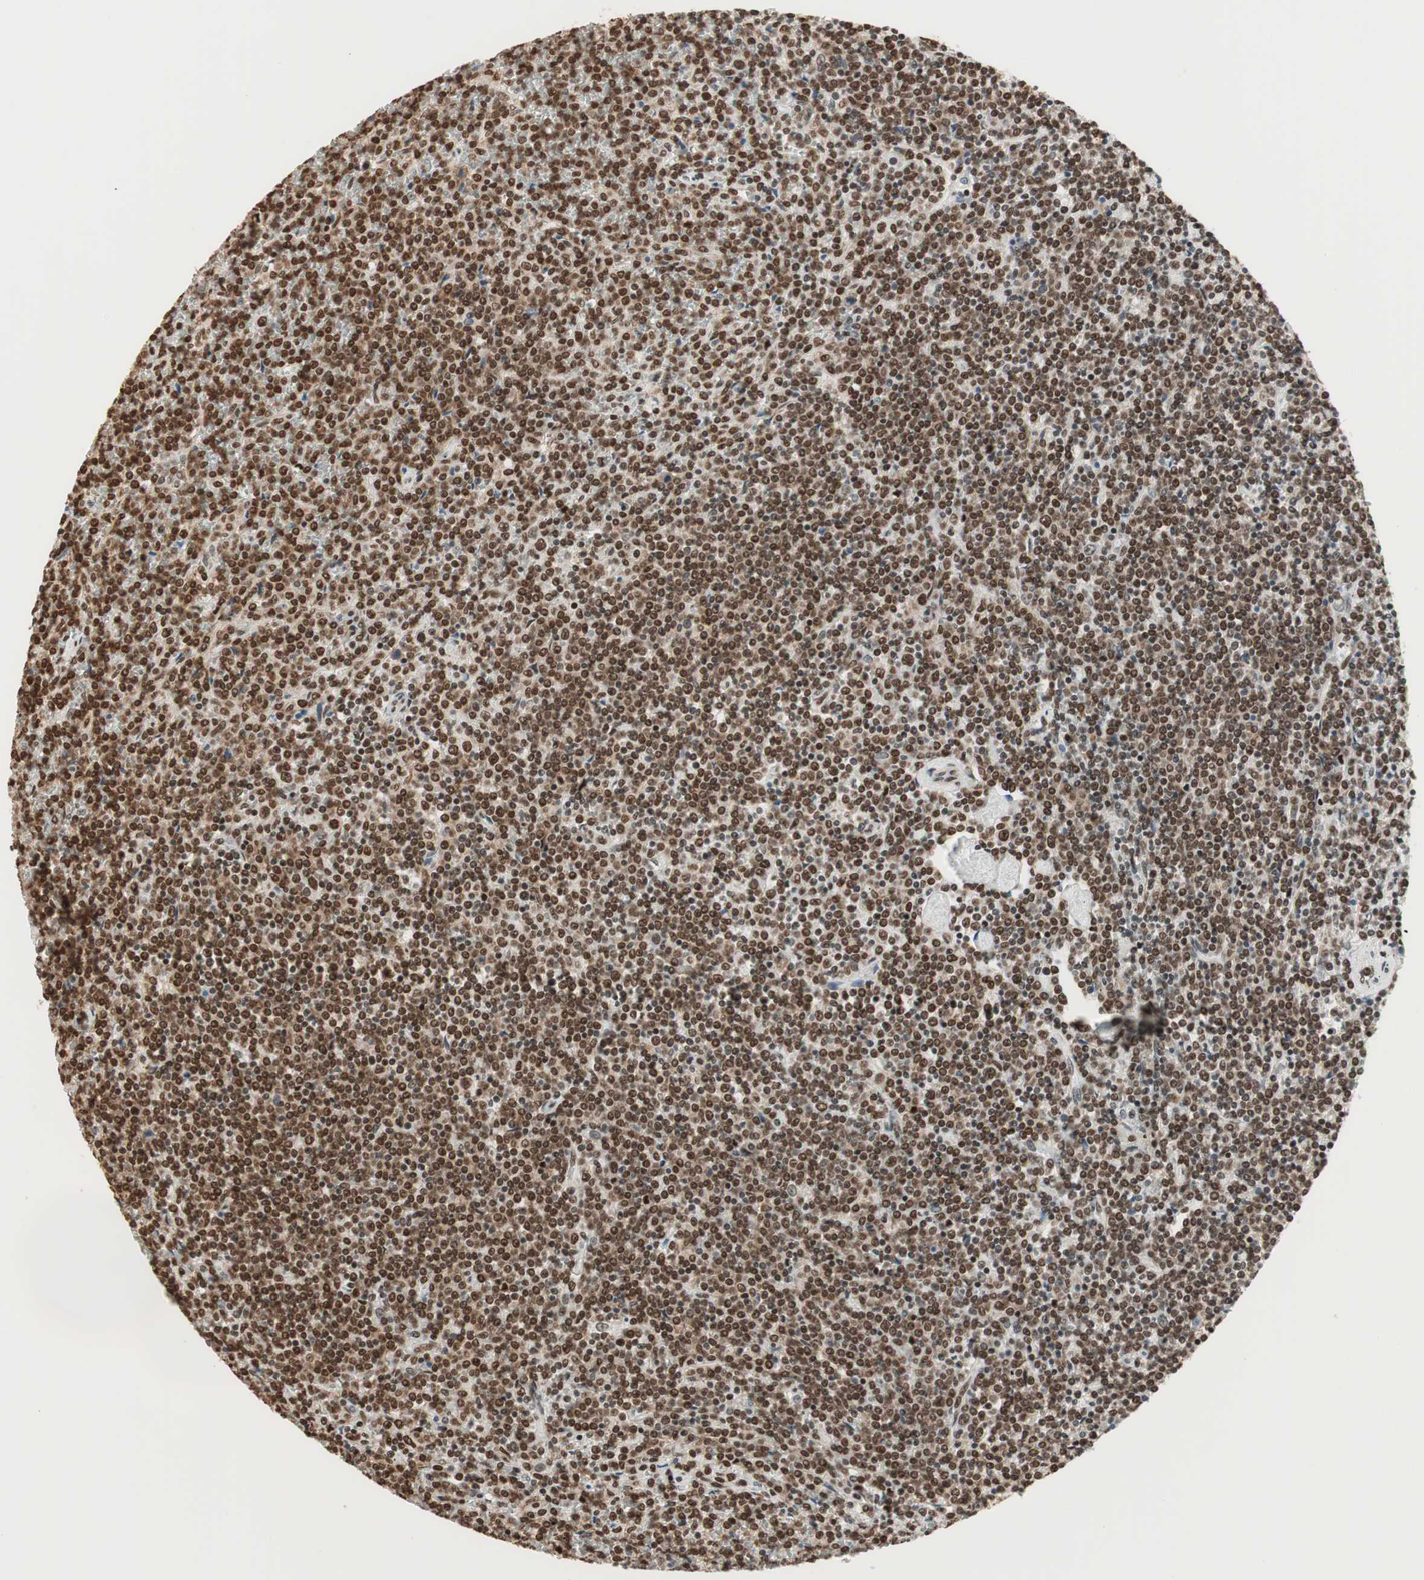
{"staining": {"intensity": "strong", "quantity": ">75%", "location": "nuclear"}, "tissue": "lymphoma", "cell_type": "Tumor cells", "image_type": "cancer", "snomed": [{"axis": "morphology", "description": "Malignant lymphoma, non-Hodgkin's type, Low grade"}, {"axis": "topography", "description": "Spleen"}], "caption": "Protein staining shows strong nuclear staining in about >75% of tumor cells in malignant lymphoma, non-Hodgkin's type (low-grade). (DAB (3,3'-diaminobenzidine) IHC with brightfield microscopy, high magnification).", "gene": "SMARCE1", "patient": {"sex": "female", "age": 19}}